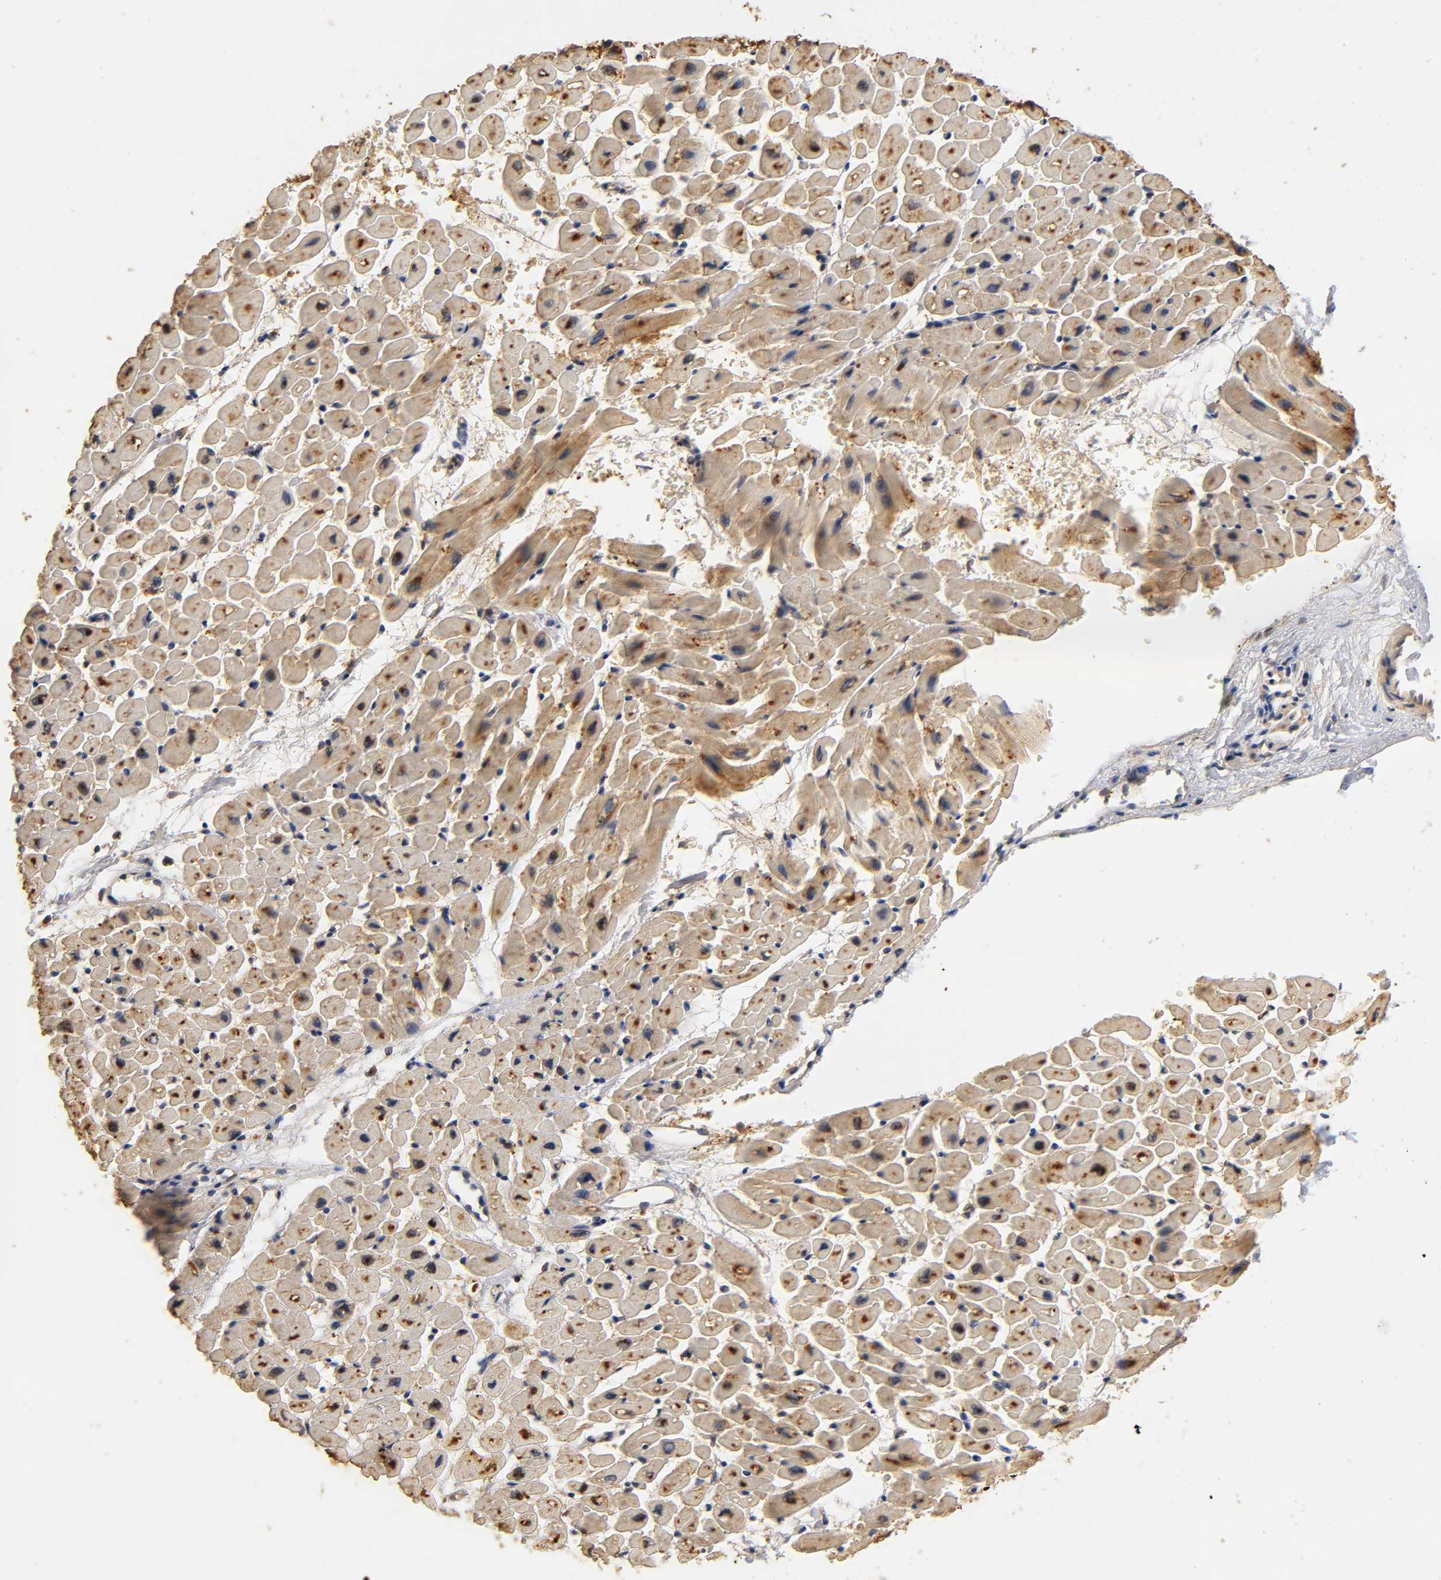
{"staining": {"intensity": "moderate", "quantity": "25%-75%", "location": "cytoplasmic/membranous"}, "tissue": "heart muscle", "cell_type": "Cardiomyocytes", "image_type": "normal", "snomed": [{"axis": "morphology", "description": "Normal tissue, NOS"}, {"axis": "topography", "description": "Heart"}], "caption": "This photomicrograph displays IHC staining of unremarkable human heart muscle, with medium moderate cytoplasmic/membranous staining in approximately 25%-75% of cardiomyocytes.", "gene": "SCAP", "patient": {"sex": "male", "age": 45}}